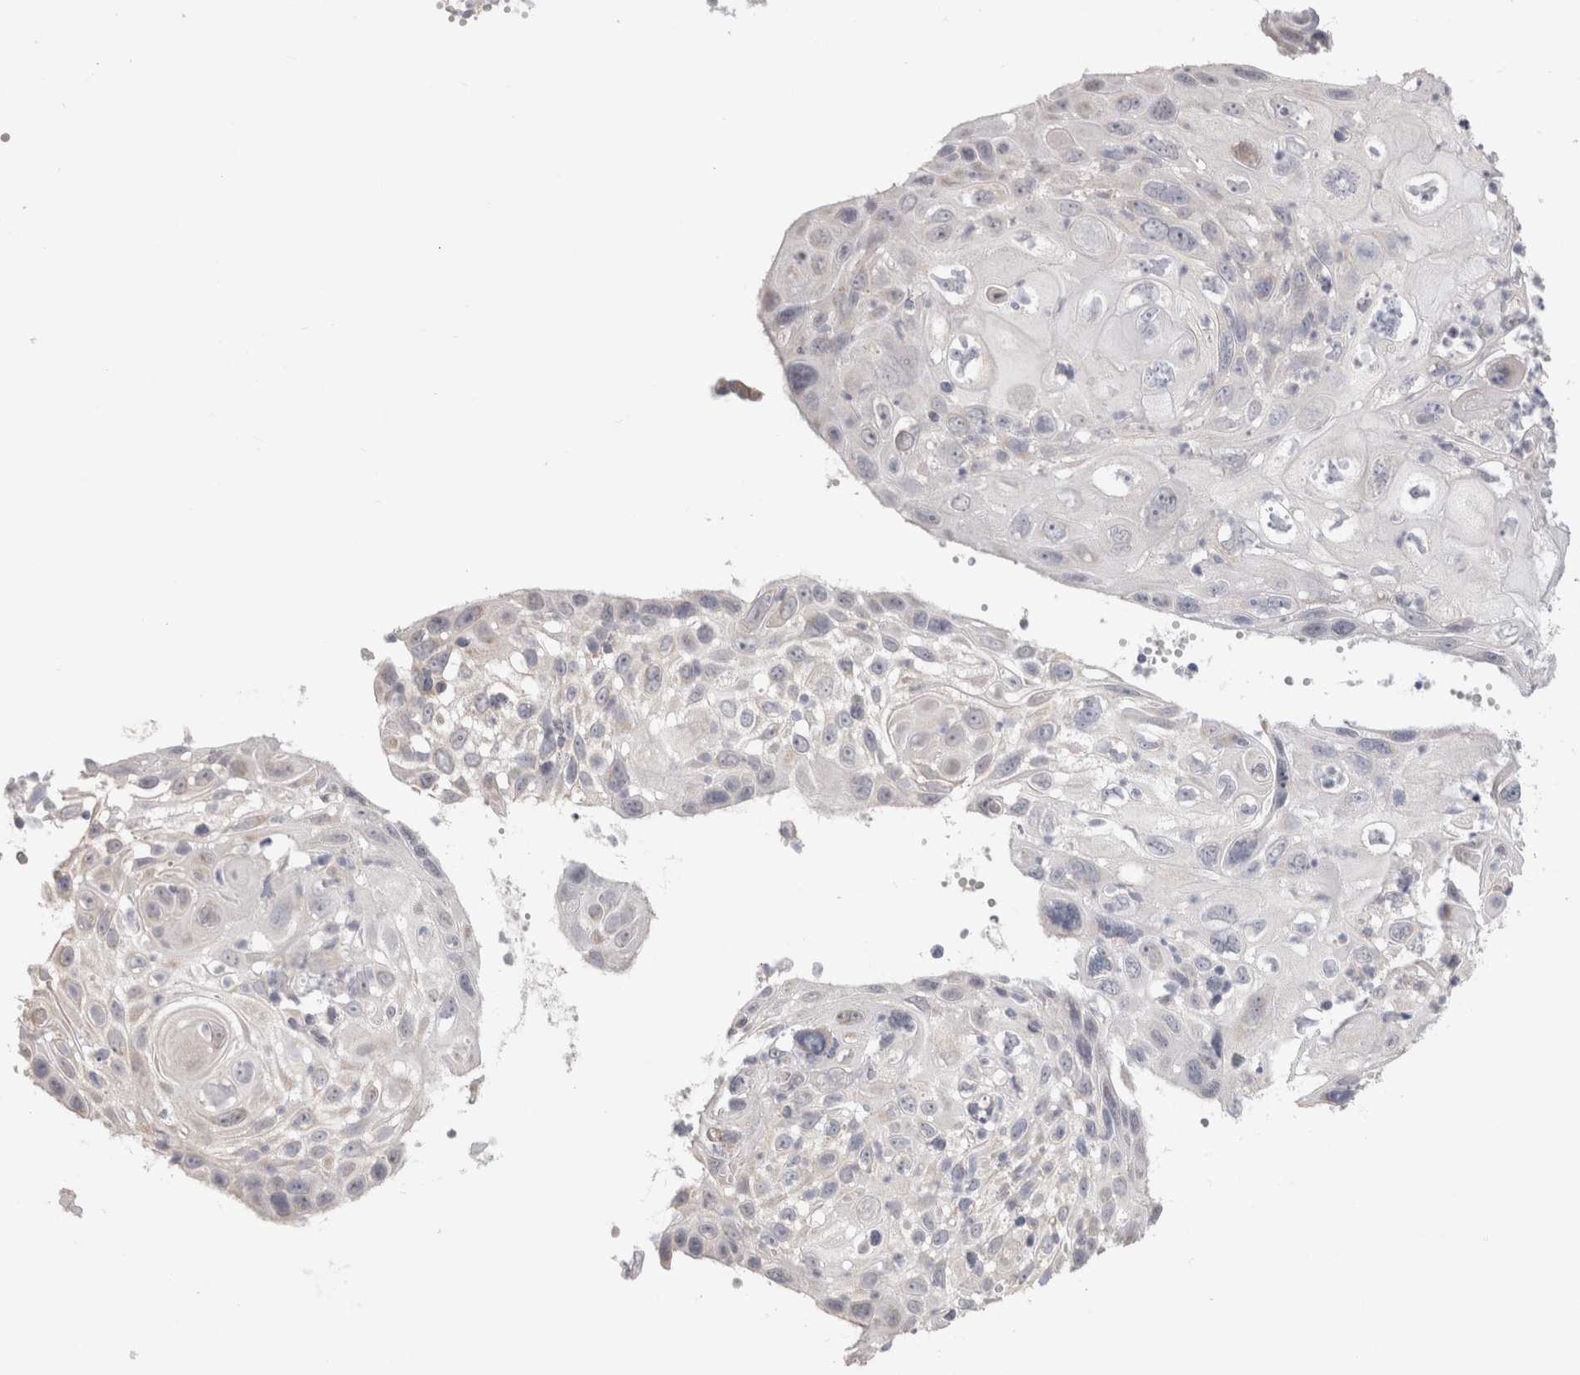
{"staining": {"intensity": "negative", "quantity": "none", "location": "none"}, "tissue": "cervical cancer", "cell_type": "Tumor cells", "image_type": "cancer", "snomed": [{"axis": "morphology", "description": "Squamous cell carcinoma, NOS"}, {"axis": "topography", "description": "Cervix"}], "caption": "Cervical cancer stained for a protein using immunohistochemistry reveals no positivity tumor cells.", "gene": "DMD", "patient": {"sex": "female", "age": 70}}